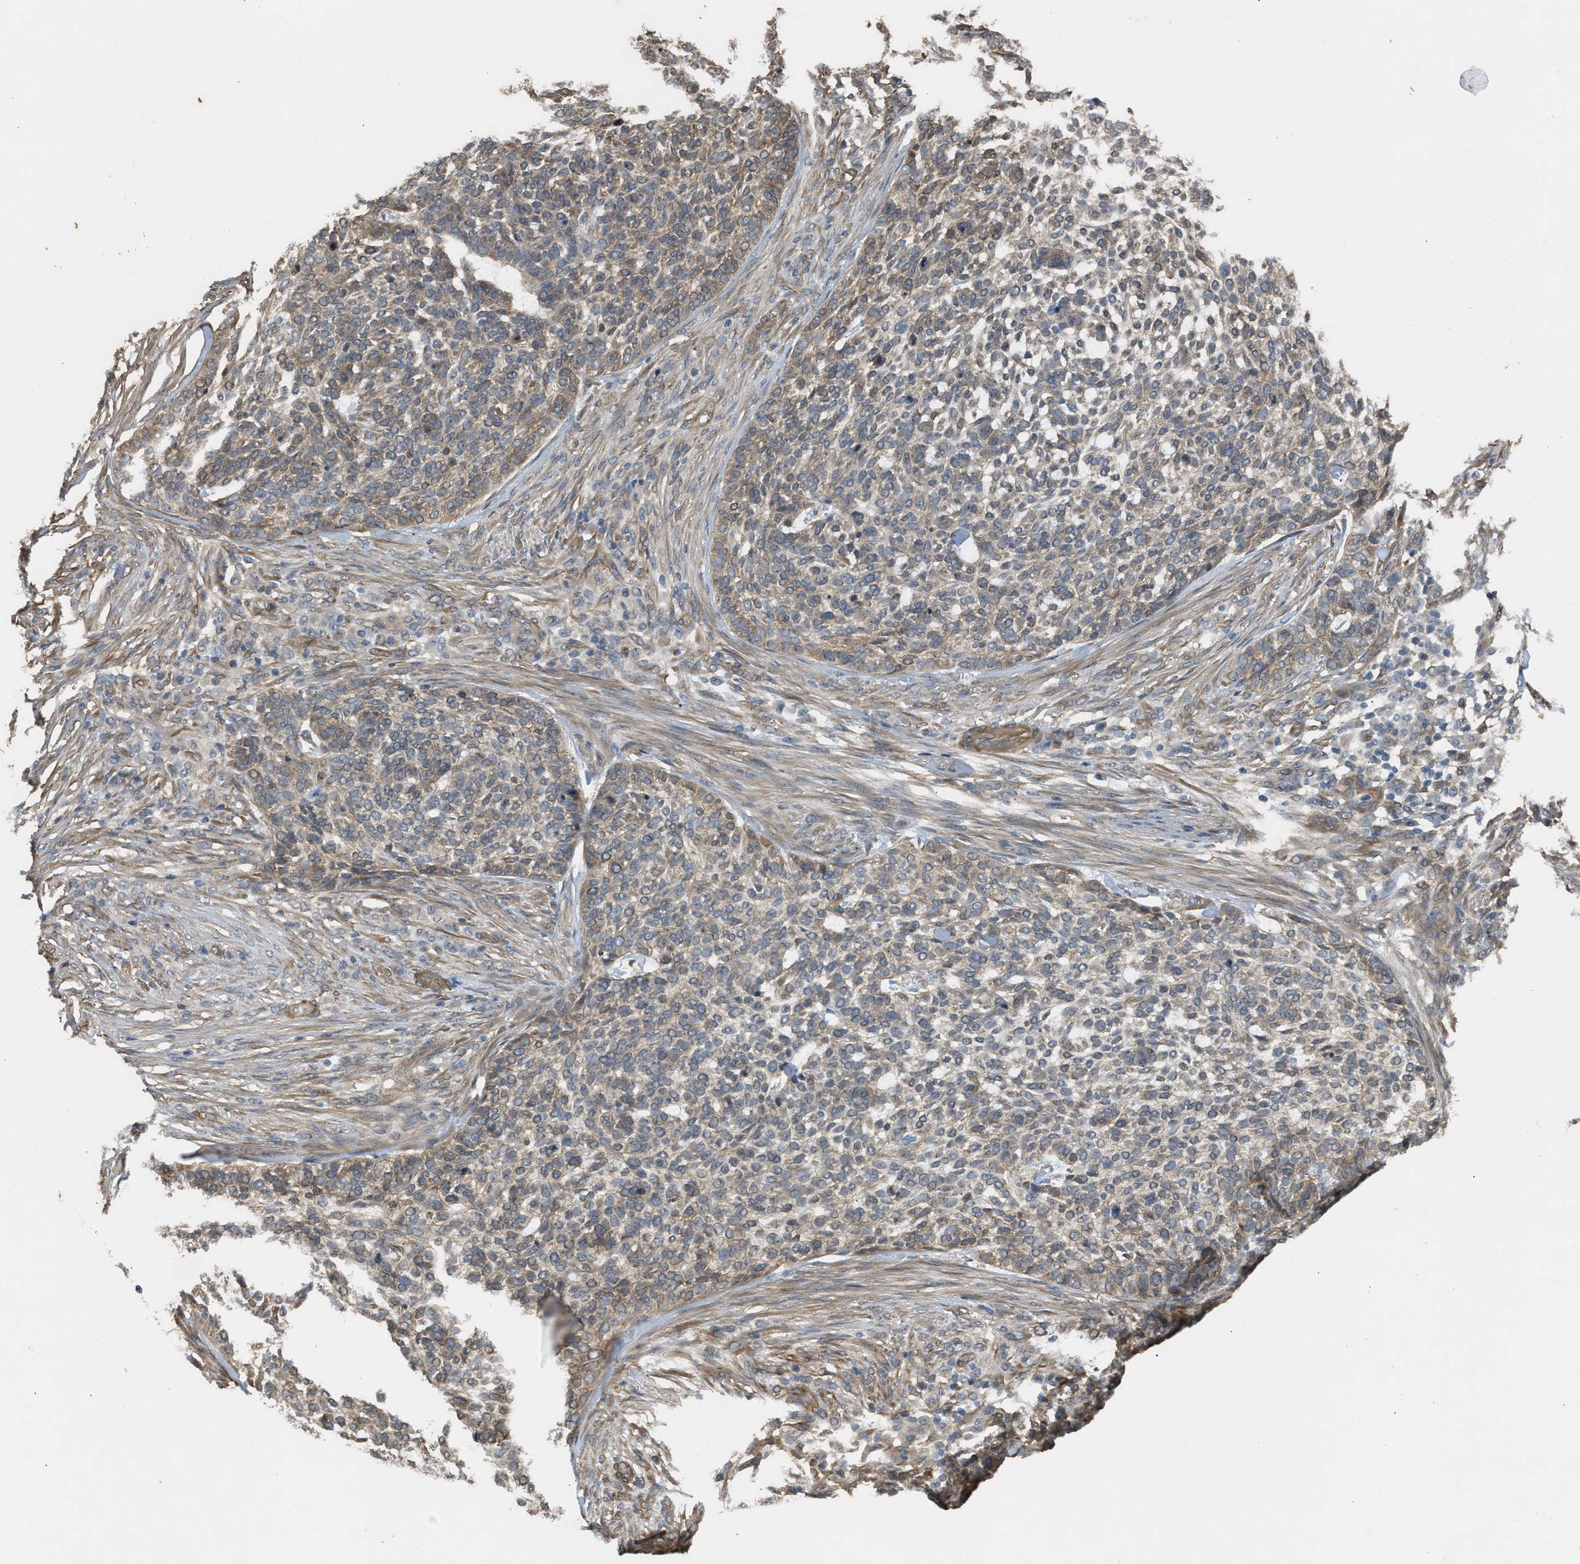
{"staining": {"intensity": "weak", "quantity": "<25%", "location": "cytoplasmic/membranous"}, "tissue": "skin cancer", "cell_type": "Tumor cells", "image_type": "cancer", "snomed": [{"axis": "morphology", "description": "Basal cell carcinoma"}, {"axis": "topography", "description": "Skin"}], "caption": "Image shows no significant protein positivity in tumor cells of skin basal cell carcinoma.", "gene": "BAG3", "patient": {"sex": "female", "age": 64}}